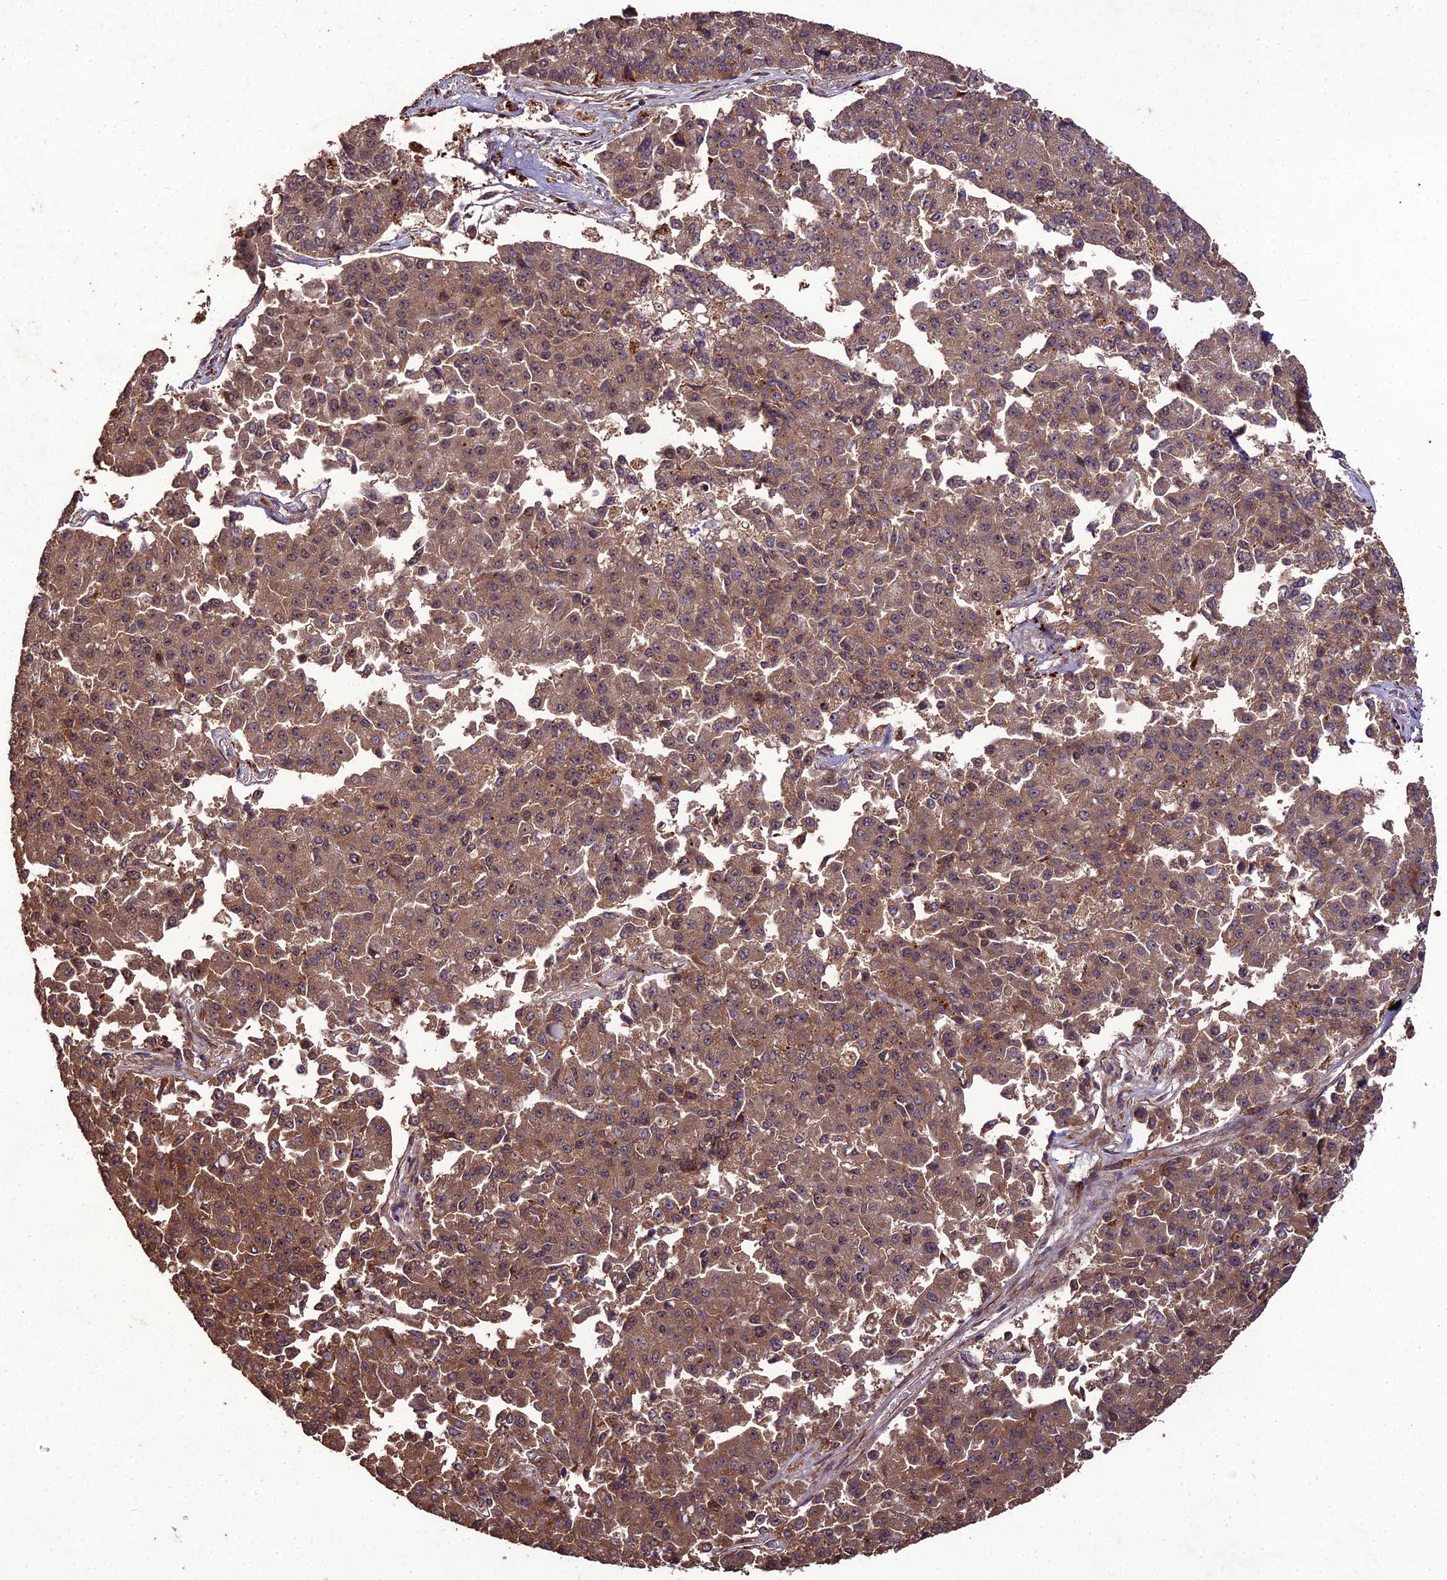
{"staining": {"intensity": "moderate", "quantity": ">75%", "location": "cytoplasmic/membranous,nuclear"}, "tissue": "pancreatic cancer", "cell_type": "Tumor cells", "image_type": "cancer", "snomed": [{"axis": "morphology", "description": "Adenocarcinoma, NOS"}, {"axis": "topography", "description": "Pancreas"}], "caption": "High-power microscopy captured an immunohistochemistry micrograph of pancreatic cancer (adenocarcinoma), revealing moderate cytoplasmic/membranous and nuclear staining in about >75% of tumor cells.", "gene": "ZNF766", "patient": {"sex": "male", "age": 50}}